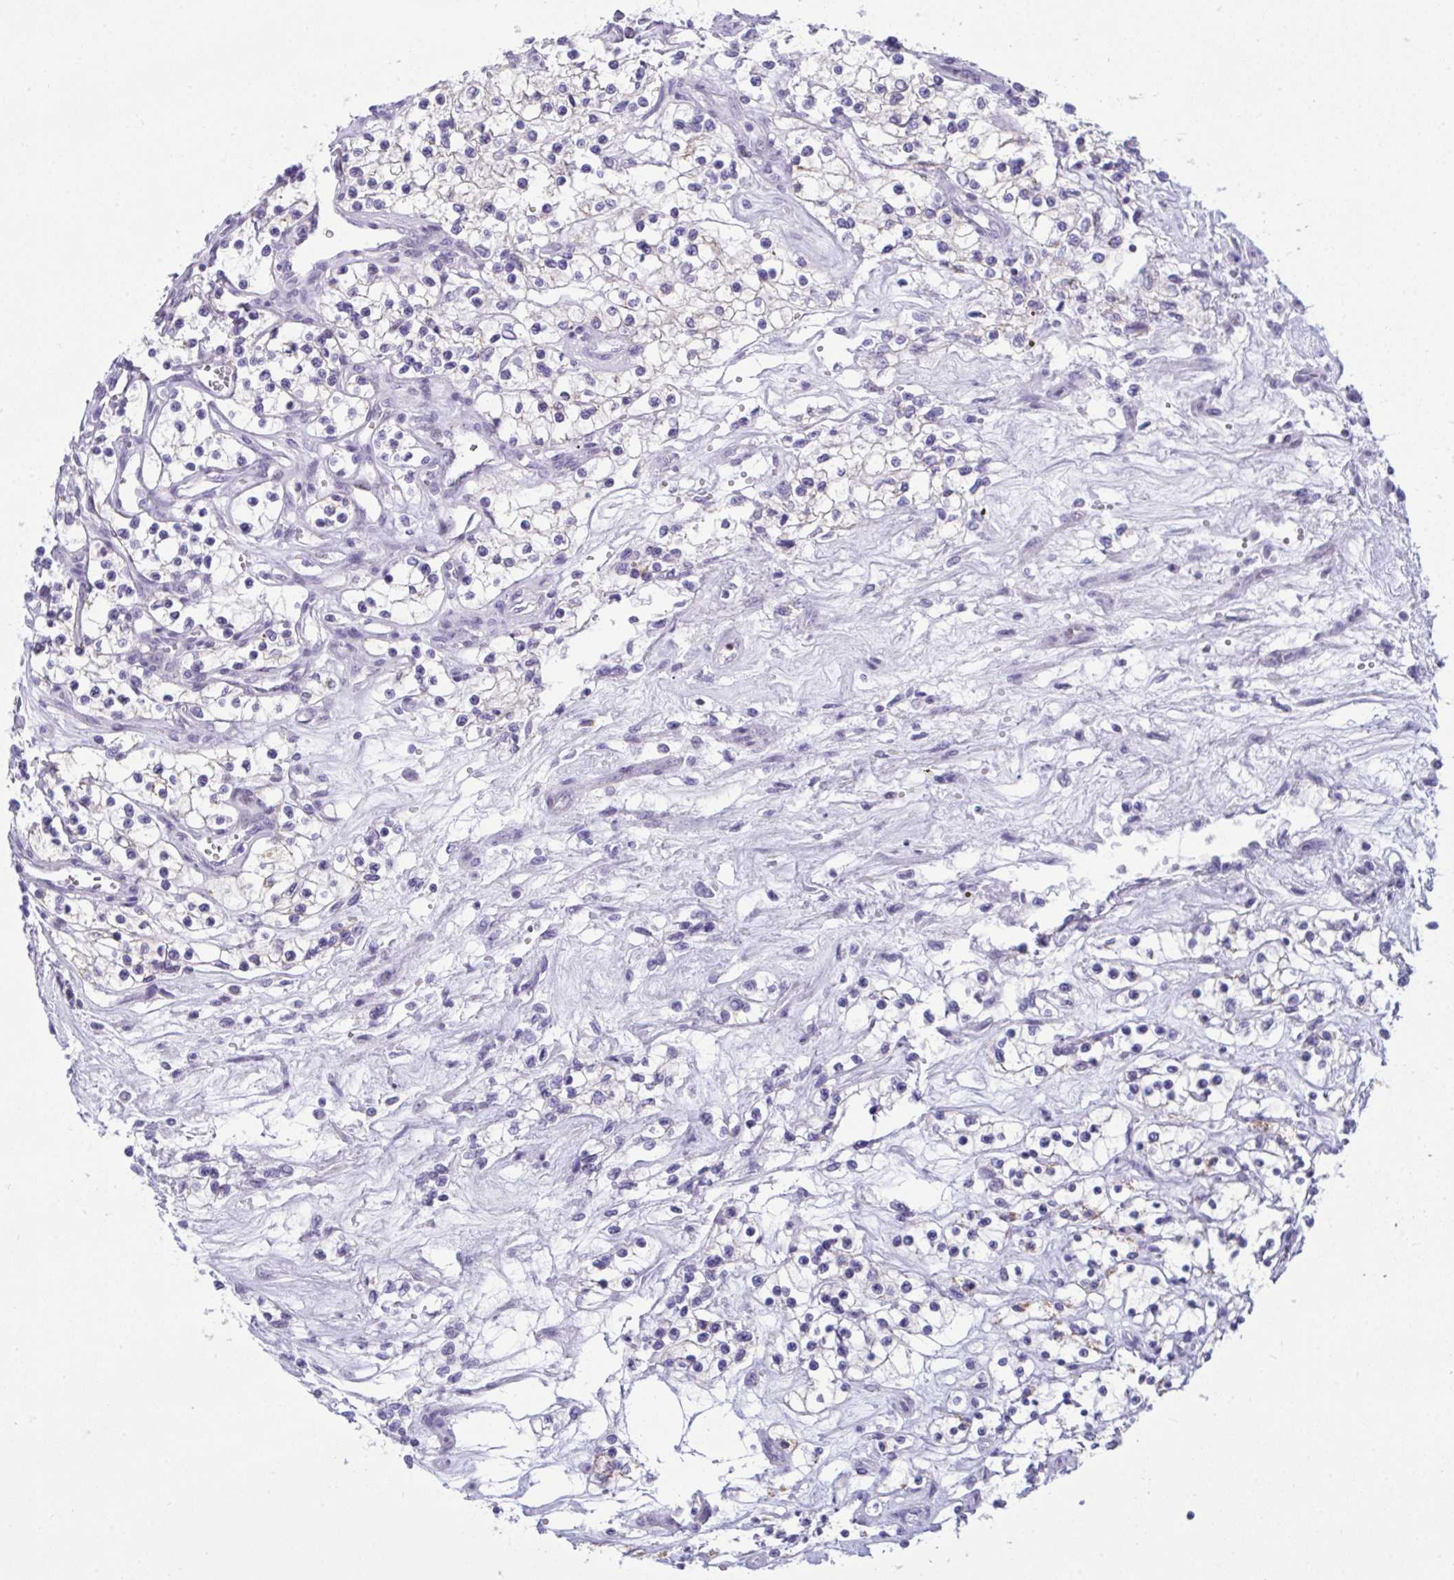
{"staining": {"intensity": "negative", "quantity": "none", "location": "none"}, "tissue": "renal cancer", "cell_type": "Tumor cells", "image_type": "cancer", "snomed": [{"axis": "morphology", "description": "Adenocarcinoma, NOS"}, {"axis": "topography", "description": "Kidney"}], "caption": "A high-resolution photomicrograph shows IHC staining of renal cancer (adenocarcinoma), which demonstrates no significant expression in tumor cells.", "gene": "PLA2G12B", "patient": {"sex": "female", "age": 69}}